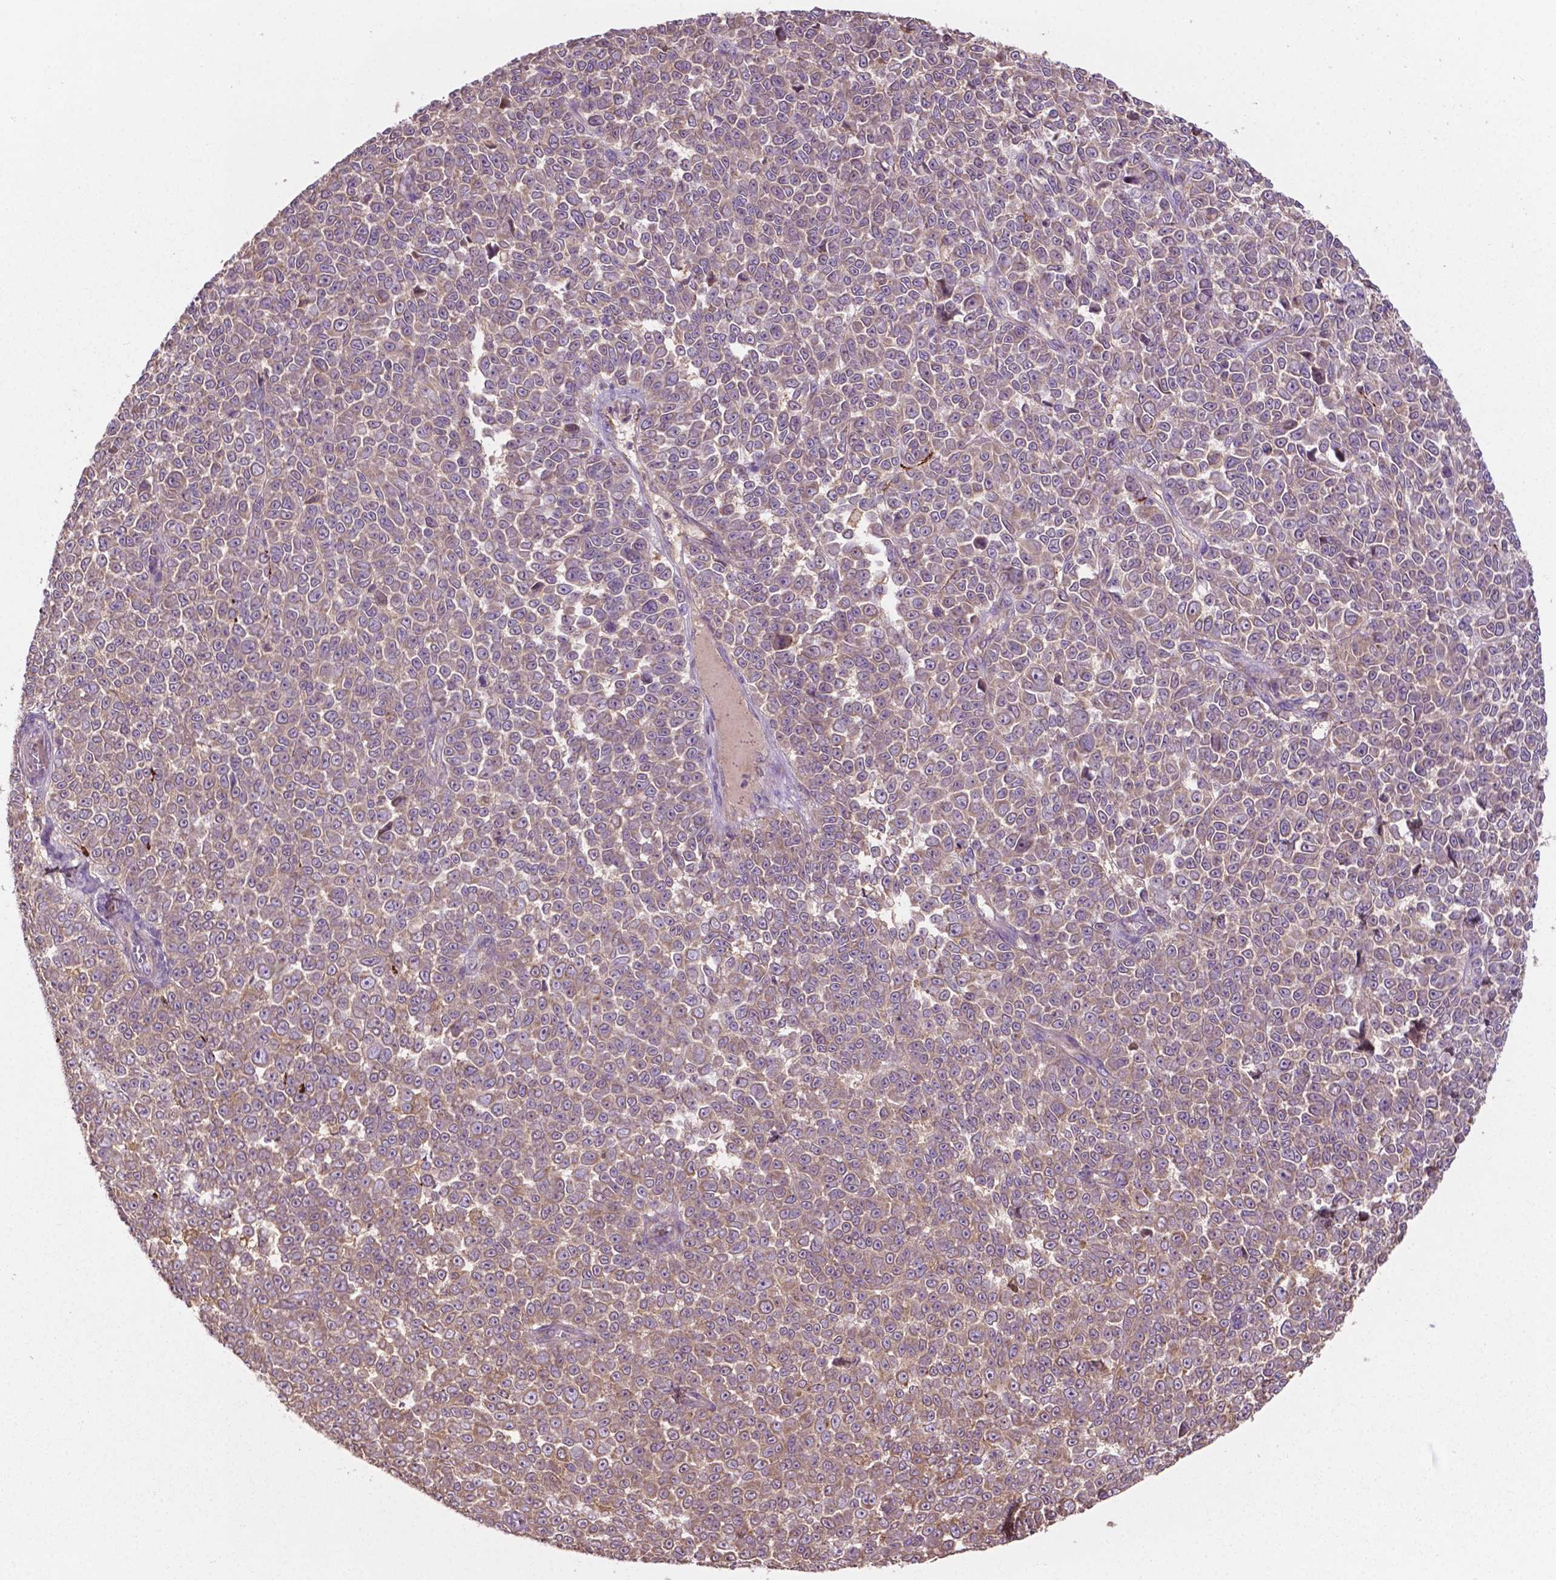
{"staining": {"intensity": "weak", "quantity": "25%-75%", "location": "cytoplasmic/membranous"}, "tissue": "melanoma", "cell_type": "Tumor cells", "image_type": "cancer", "snomed": [{"axis": "morphology", "description": "Malignant melanoma, NOS"}, {"axis": "topography", "description": "Skin"}], "caption": "Malignant melanoma stained for a protein reveals weak cytoplasmic/membranous positivity in tumor cells.", "gene": "GJA9", "patient": {"sex": "female", "age": 95}}